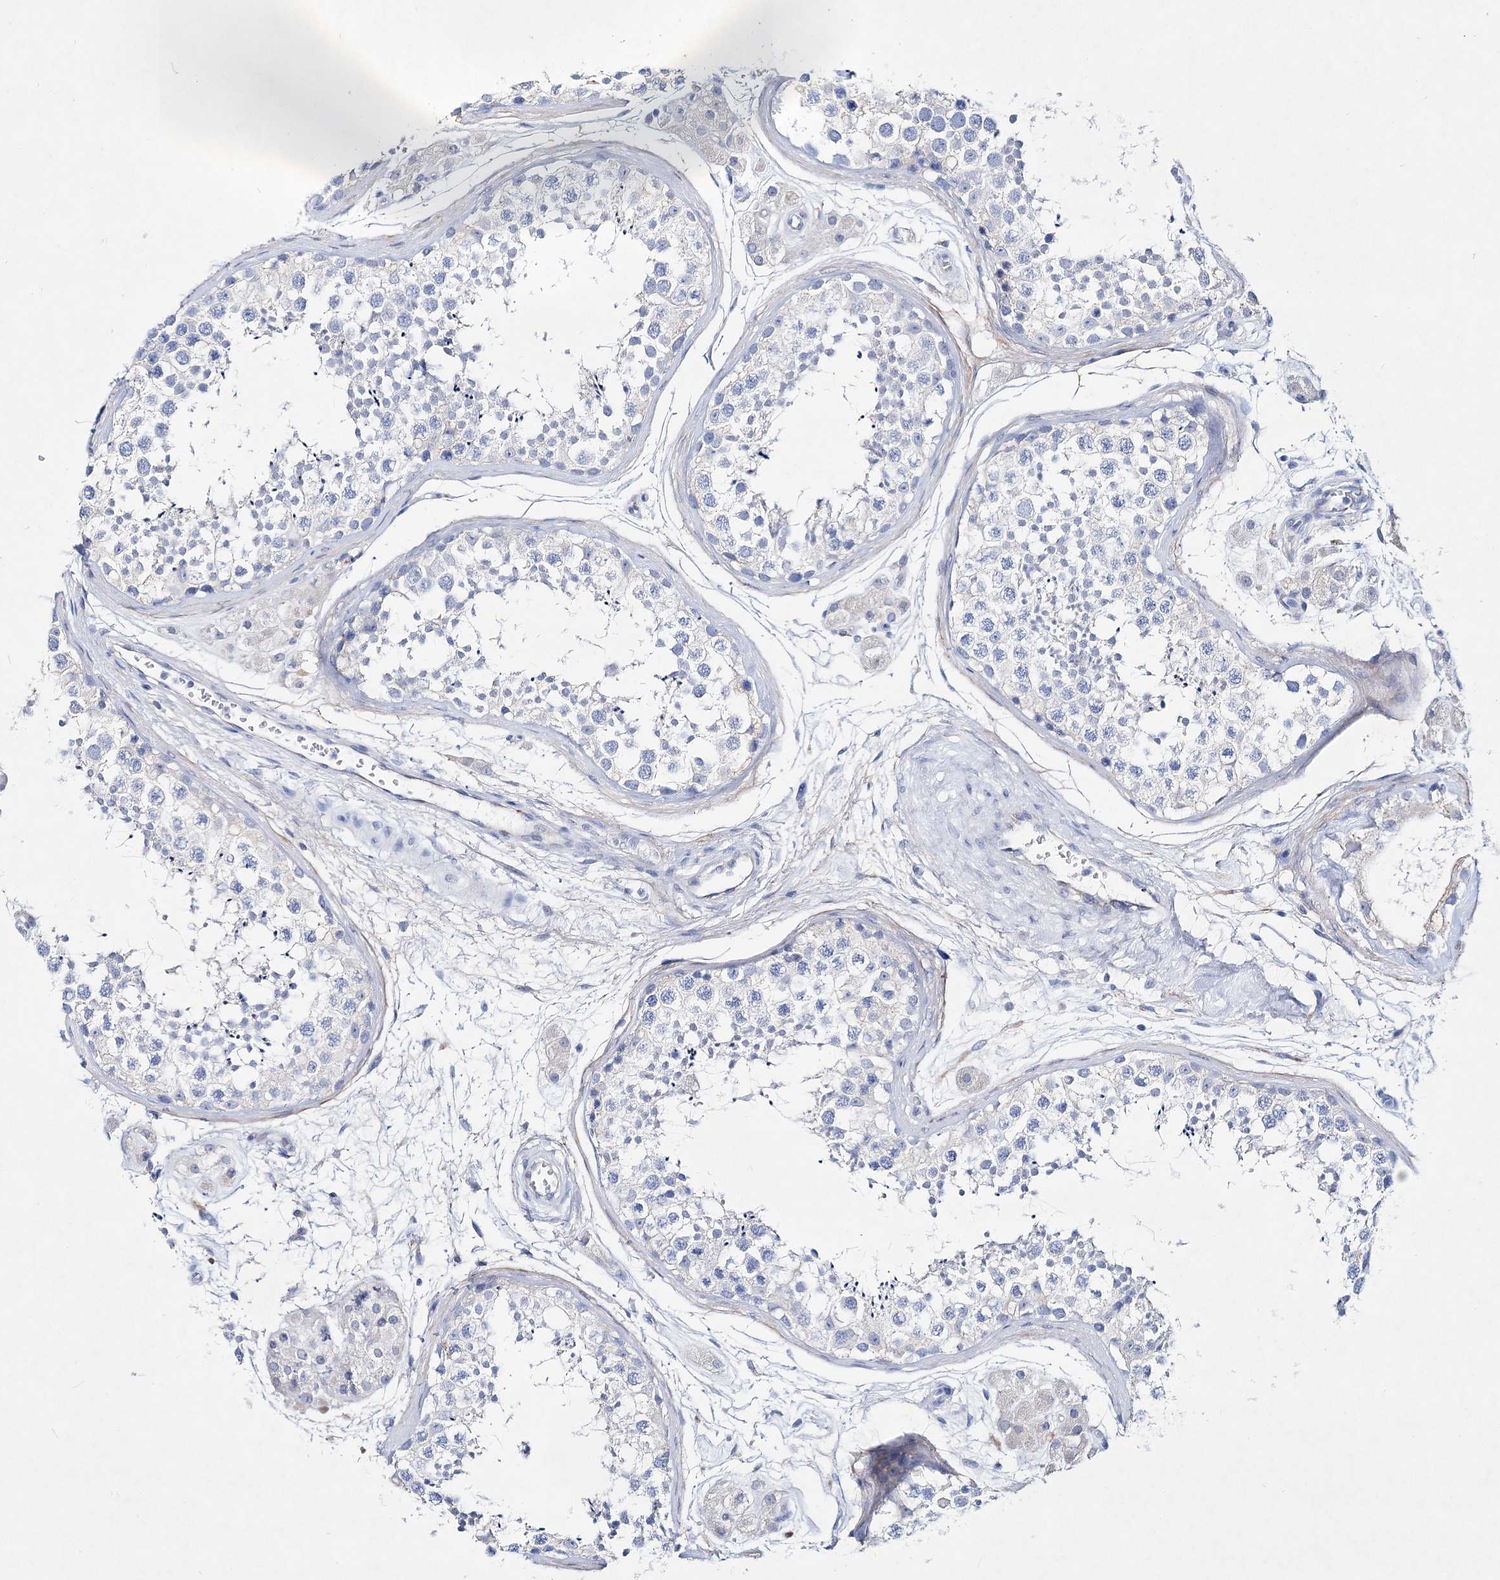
{"staining": {"intensity": "negative", "quantity": "none", "location": "none"}, "tissue": "testis", "cell_type": "Cells in seminiferous ducts", "image_type": "normal", "snomed": [{"axis": "morphology", "description": "Normal tissue, NOS"}, {"axis": "topography", "description": "Testis"}], "caption": "This micrograph is of benign testis stained with immunohistochemistry to label a protein in brown with the nuclei are counter-stained blue. There is no expression in cells in seminiferous ducts.", "gene": "SPINK7", "patient": {"sex": "male", "age": 56}}